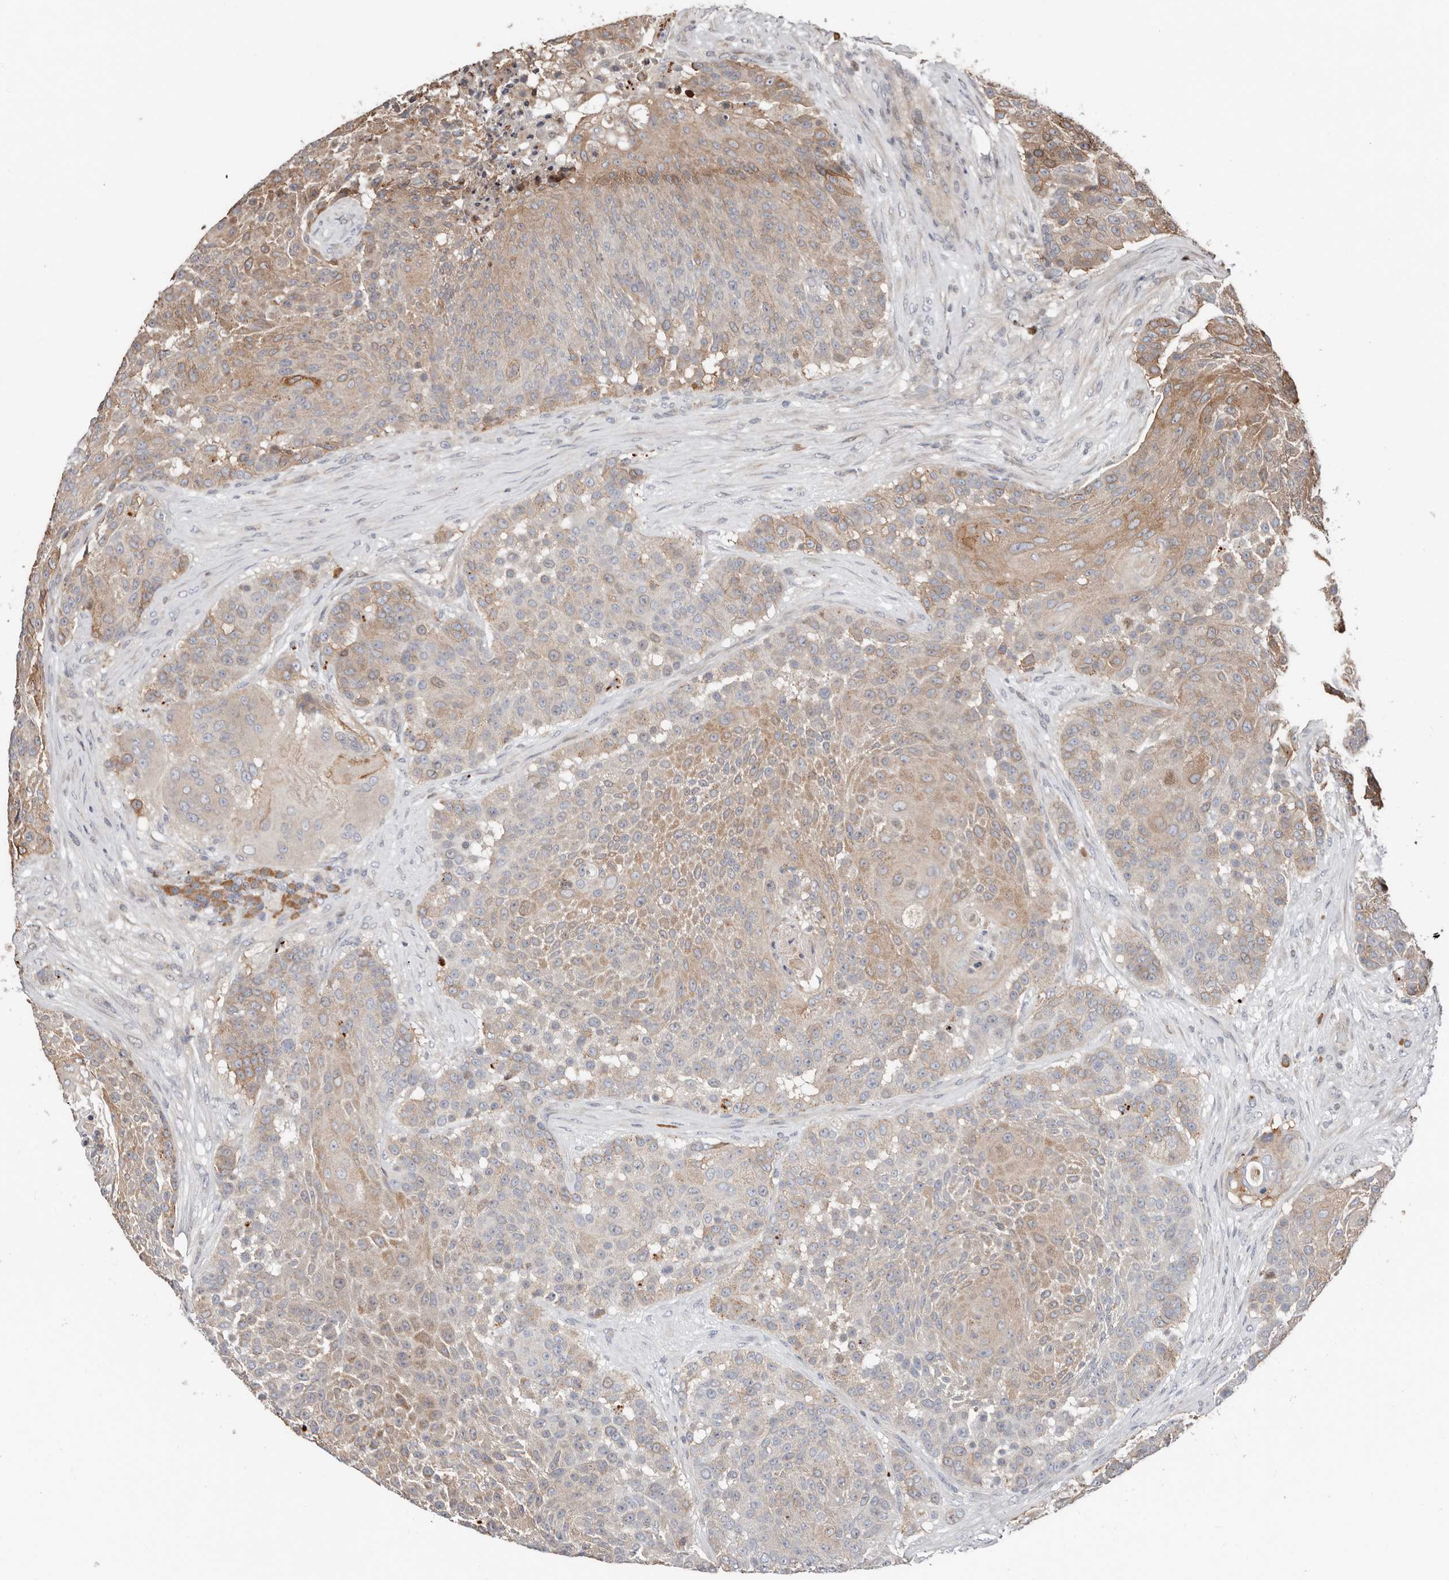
{"staining": {"intensity": "moderate", "quantity": "25%-75%", "location": "cytoplasmic/membranous"}, "tissue": "urothelial cancer", "cell_type": "Tumor cells", "image_type": "cancer", "snomed": [{"axis": "morphology", "description": "Urothelial carcinoma, High grade"}, {"axis": "topography", "description": "Urinary bladder"}], "caption": "This image demonstrates immunohistochemistry (IHC) staining of human urothelial carcinoma (high-grade), with medium moderate cytoplasmic/membranous staining in about 25%-75% of tumor cells.", "gene": "SMYD4", "patient": {"sex": "female", "age": 63}}